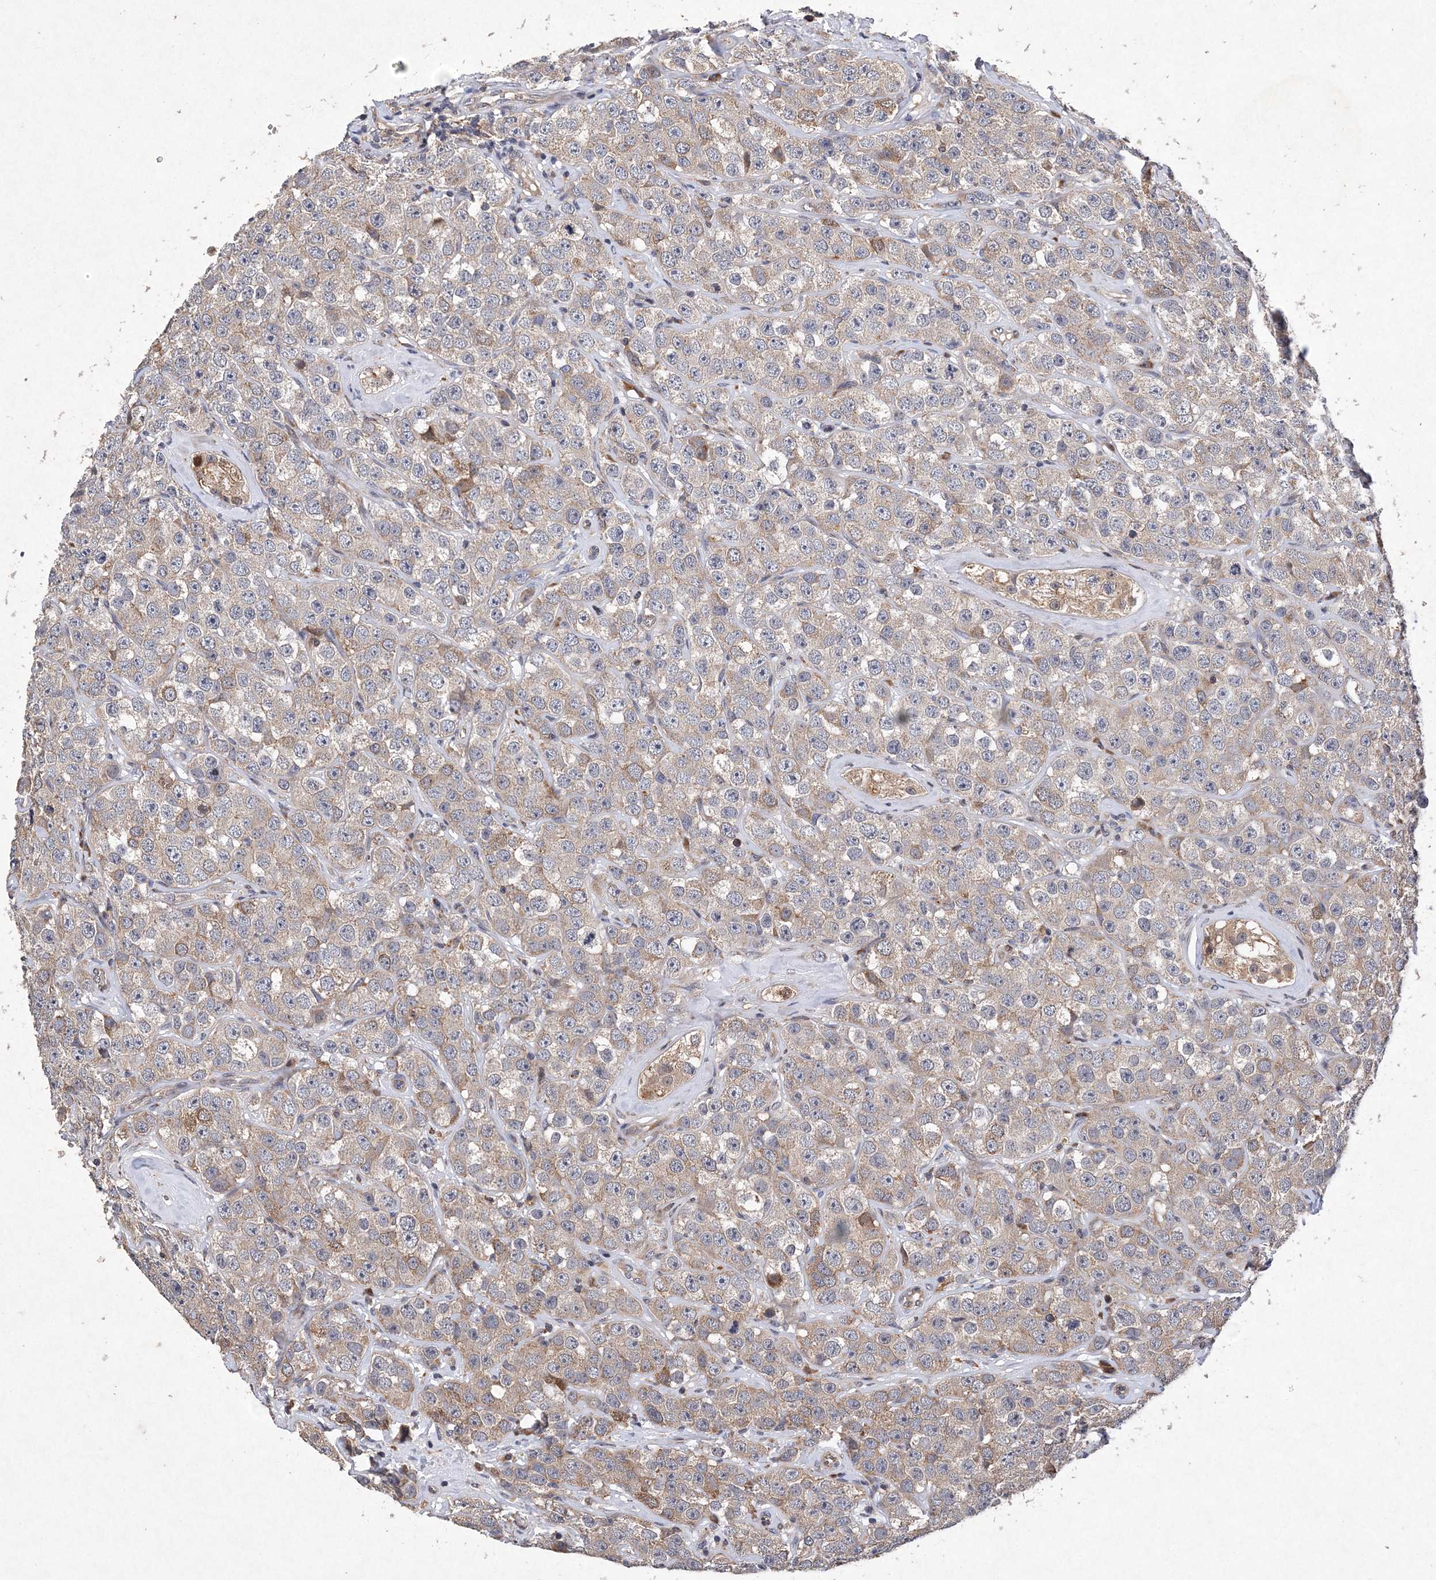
{"staining": {"intensity": "moderate", "quantity": "<25%", "location": "cytoplasmic/membranous"}, "tissue": "testis cancer", "cell_type": "Tumor cells", "image_type": "cancer", "snomed": [{"axis": "morphology", "description": "Seminoma, NOS"}, {"axis": "topography", "description": "Testis"}], "caption": "This micrograph reveals immunohistochemistry (IHC) staining of testis cancer, with low moderate cytoplasmic/membranous positivity in about <25% of tumor cells.", "gene": "PROSER1", "patient": {"sex": "male", "age": 28}}